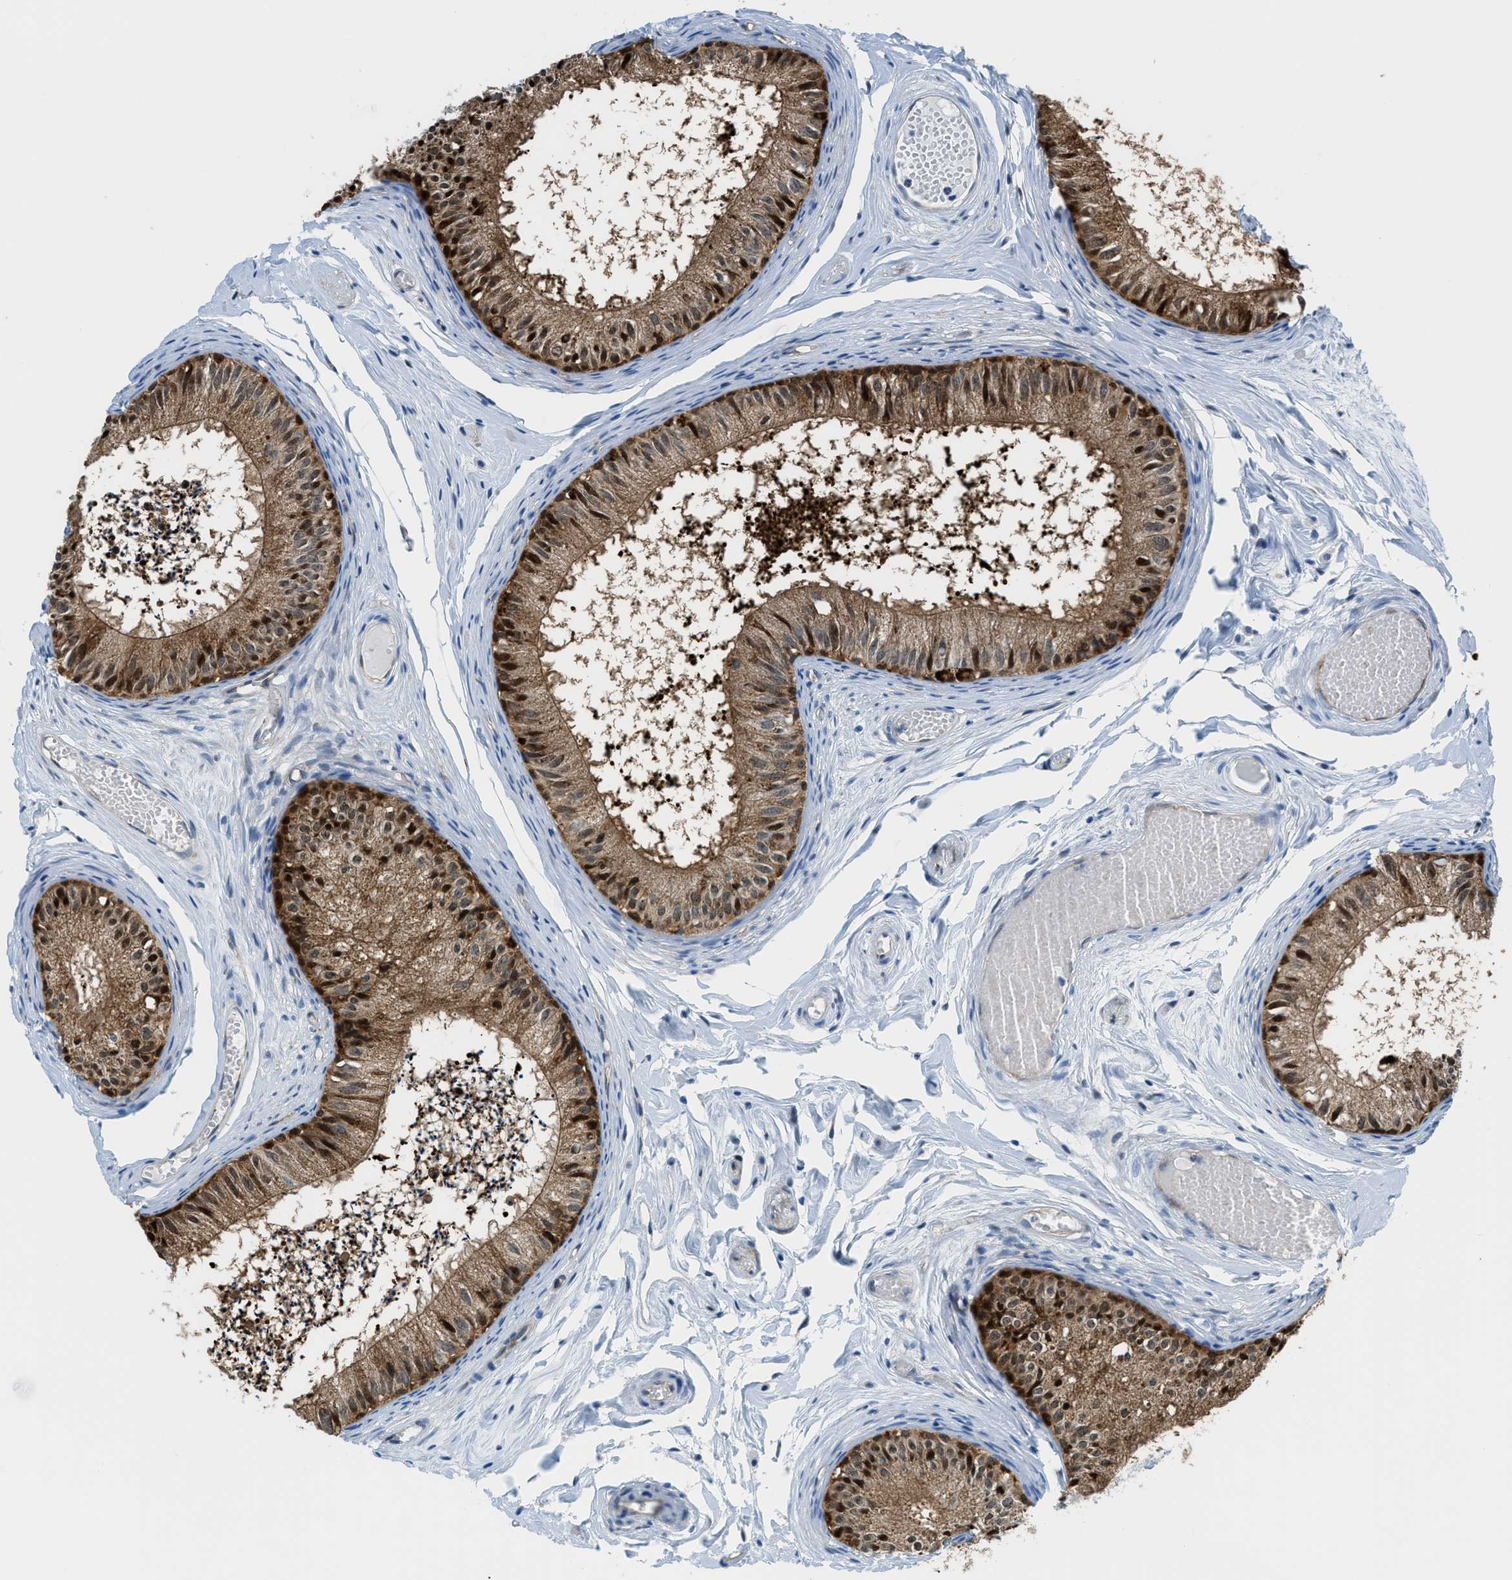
{"staining": {"intensity": "strong", "quantity": ">75%", "location": "cytoplasmic/membranous,nuclear"}, "tissue": "epididymis", "cell_type": "Glandular cells", "image_type": "normal", "snomed": [{"axis": "morphology", "description": "Normal tissue, NOS"}, {"axis": "topography", "description": "Epididymis"}], "caption": "Brown immunohistochemical staining in unremarkable human epididymis shows strong cytoplasmic/membranous,nuclear positivity in about >75% of glandular cells.", "gene": "YWHAE", "patient": {"sex": "male", "age": 46}}